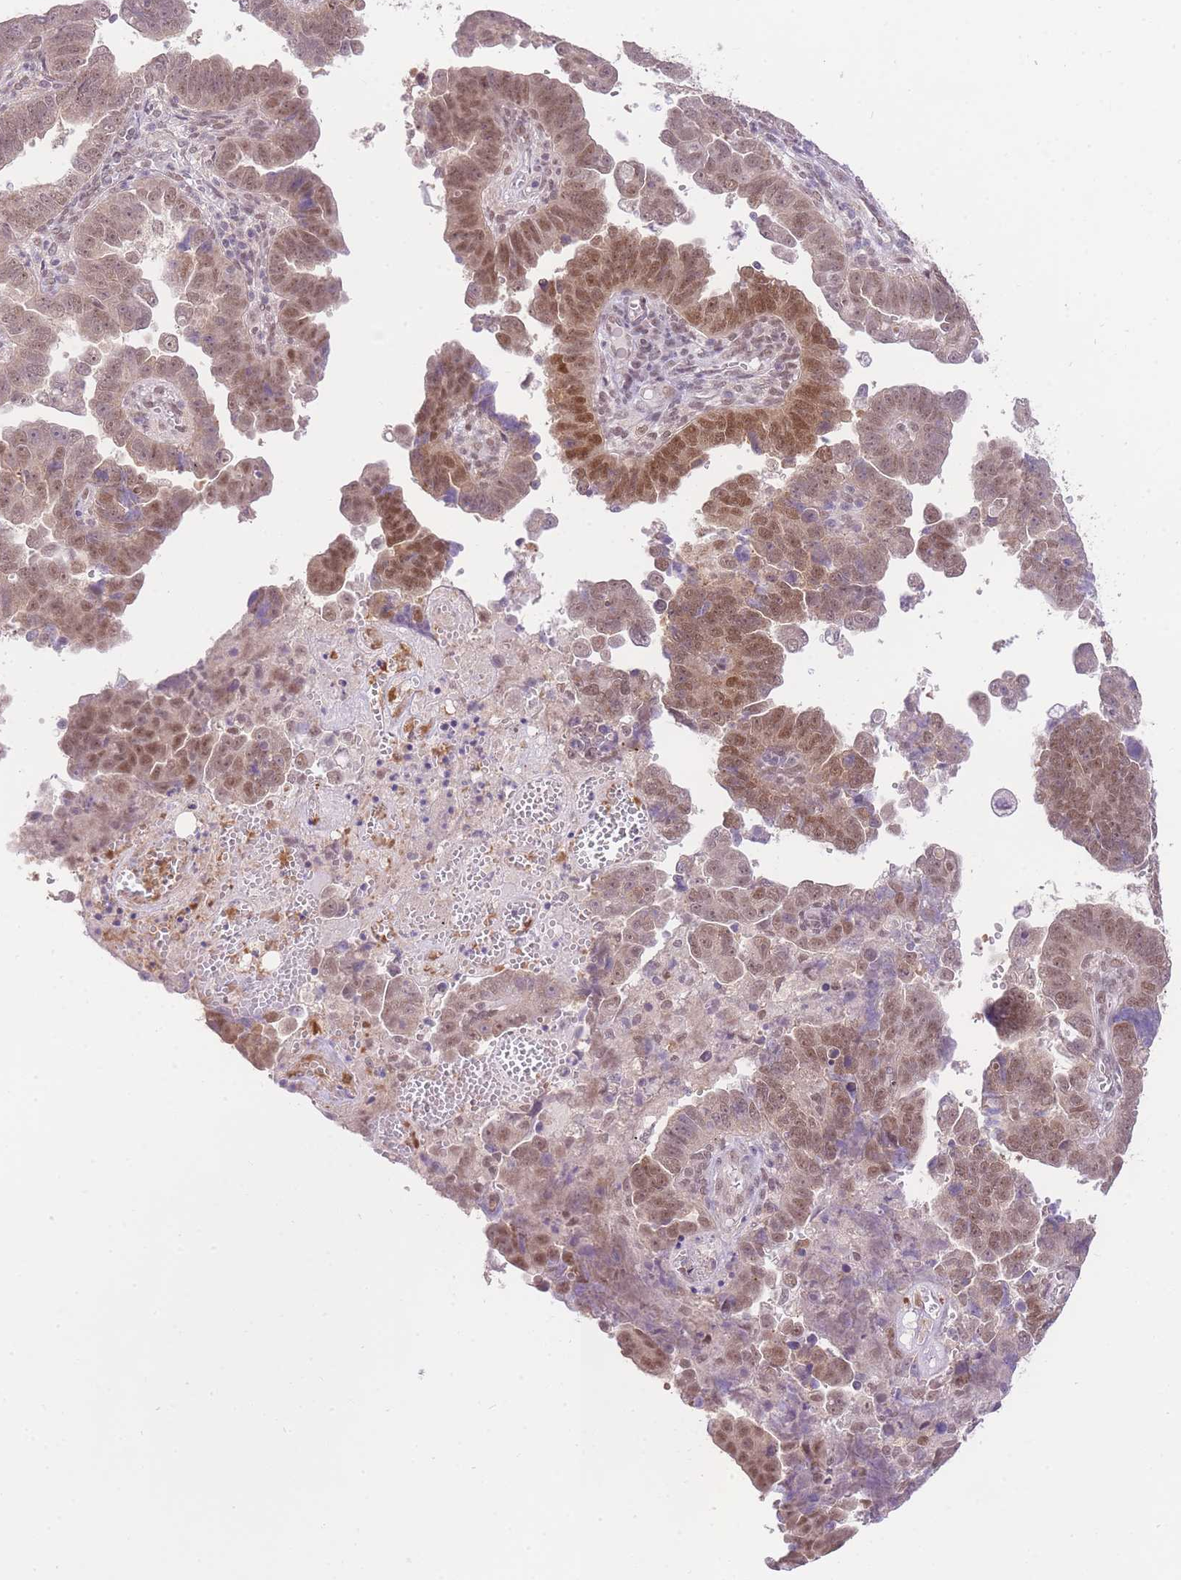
{"staining": {"intensity": "moderate", "quantity": ">75%", "location": "cytoplasmic/membranous,nuclear"}, "tissue": "endometrial cancer", "cell_type": "Tumor cells", "image_type": "cancer", "snomed": [{"axis": "morphology", "description": "Adenocarcinoma, NOS"}, {"axis": "topography", "description": "Endometrium"}], "caption": "Adenocarcinoma (endometrial) tissue displays moderate cytoplasmic/membranous and nuclear expression in about >75% of tumor cells", "gene": "UBXN7", "patient": {"sex": "female", "age": 75}}